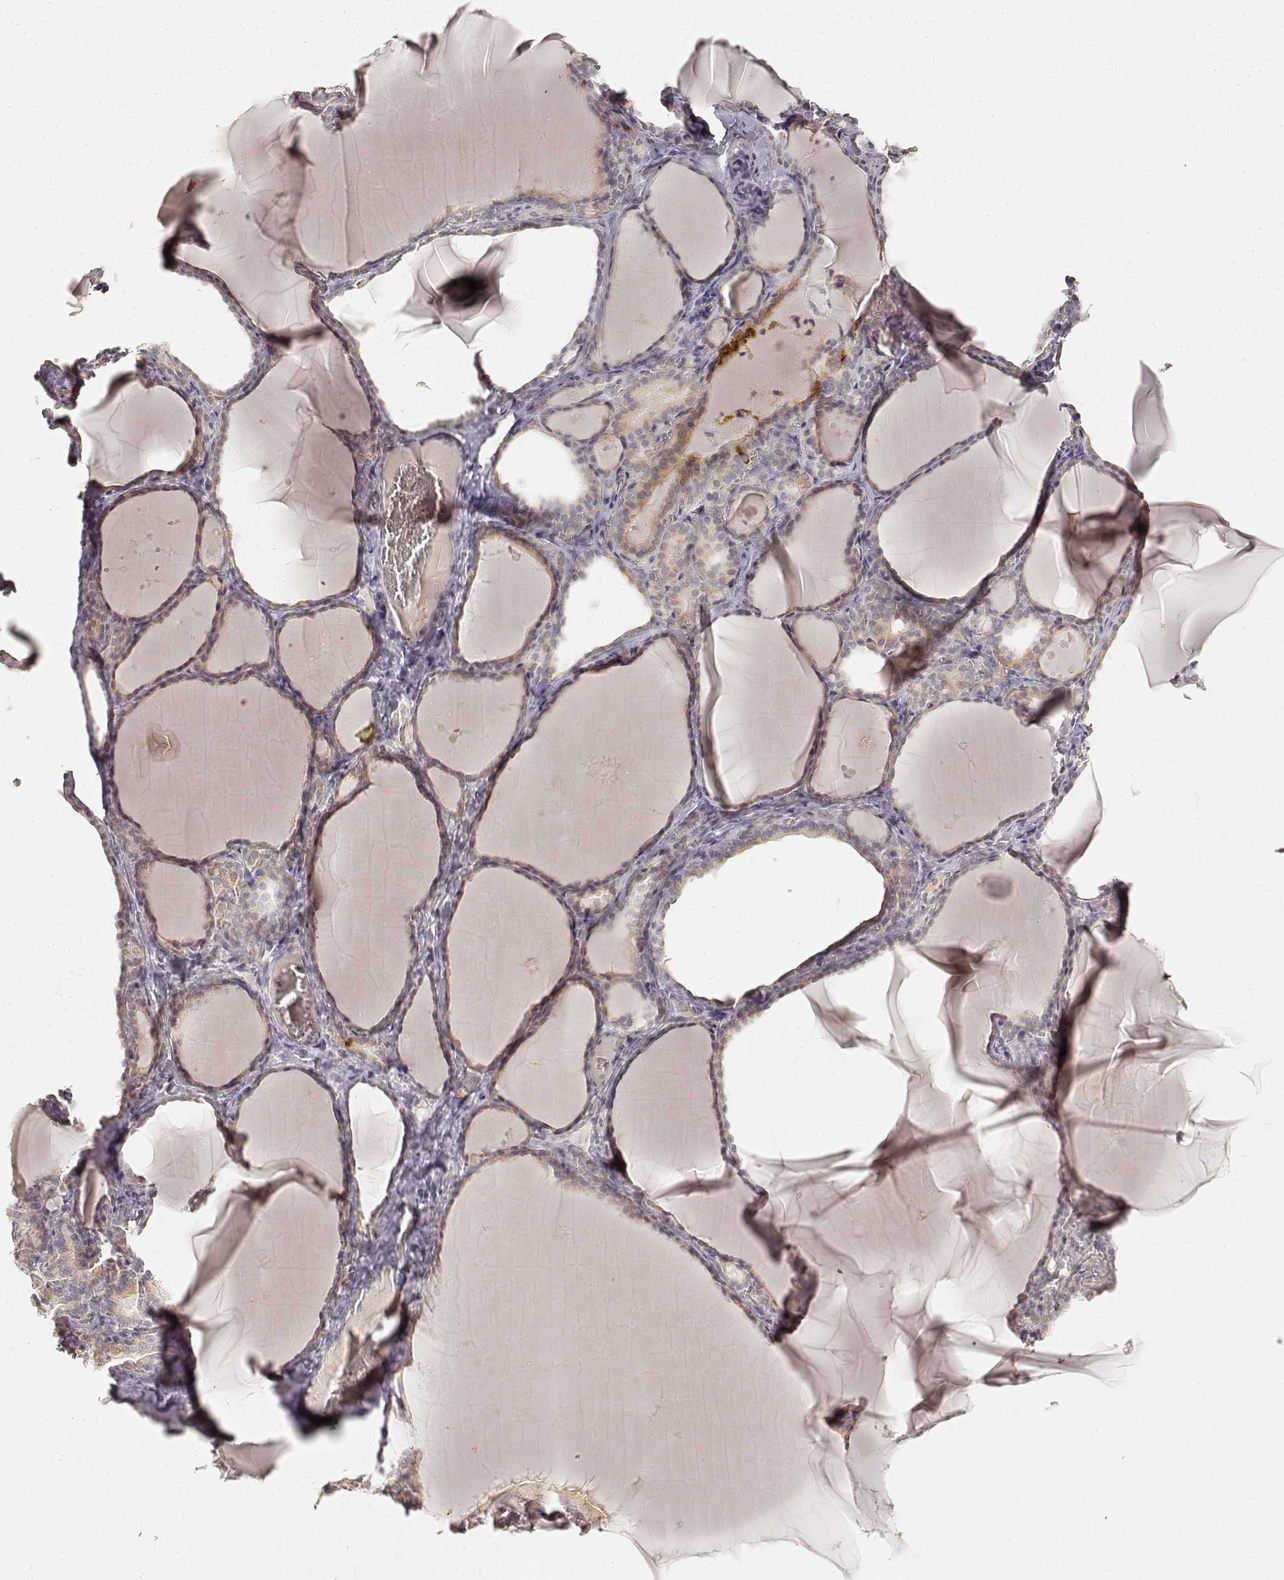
{"staining": {"intensity": "weak", "quantity": ">75%", "location": "cytoplasmic/membranous"}, "tissue": "thyroid gland", "cell_type": "Glandular cells", "image_type": "normal", "snomed": [{"axis": "morphology", "description": "Normal tissue, NOS"}, {"axis": "morphology", "description": "Hyperplasia, NOS"}, {"axis": "topography", "description": "Thyroid gland"}], "caption": "IHC staining of normal thyroid gland, which demonstrates low levels of weak cytoplasmic/membranous expression in approximately >75% of glandular cells indicating weak cytoplasmic/membranous protein expression. The staining was performed using DAB (3,3'-diaminobenzidine) (brown) for protein detection and nuclei were counterstained in hematoxylin (blue).", "gene": "LAMC2", "patient": {"sex": "female", "age": 27}}